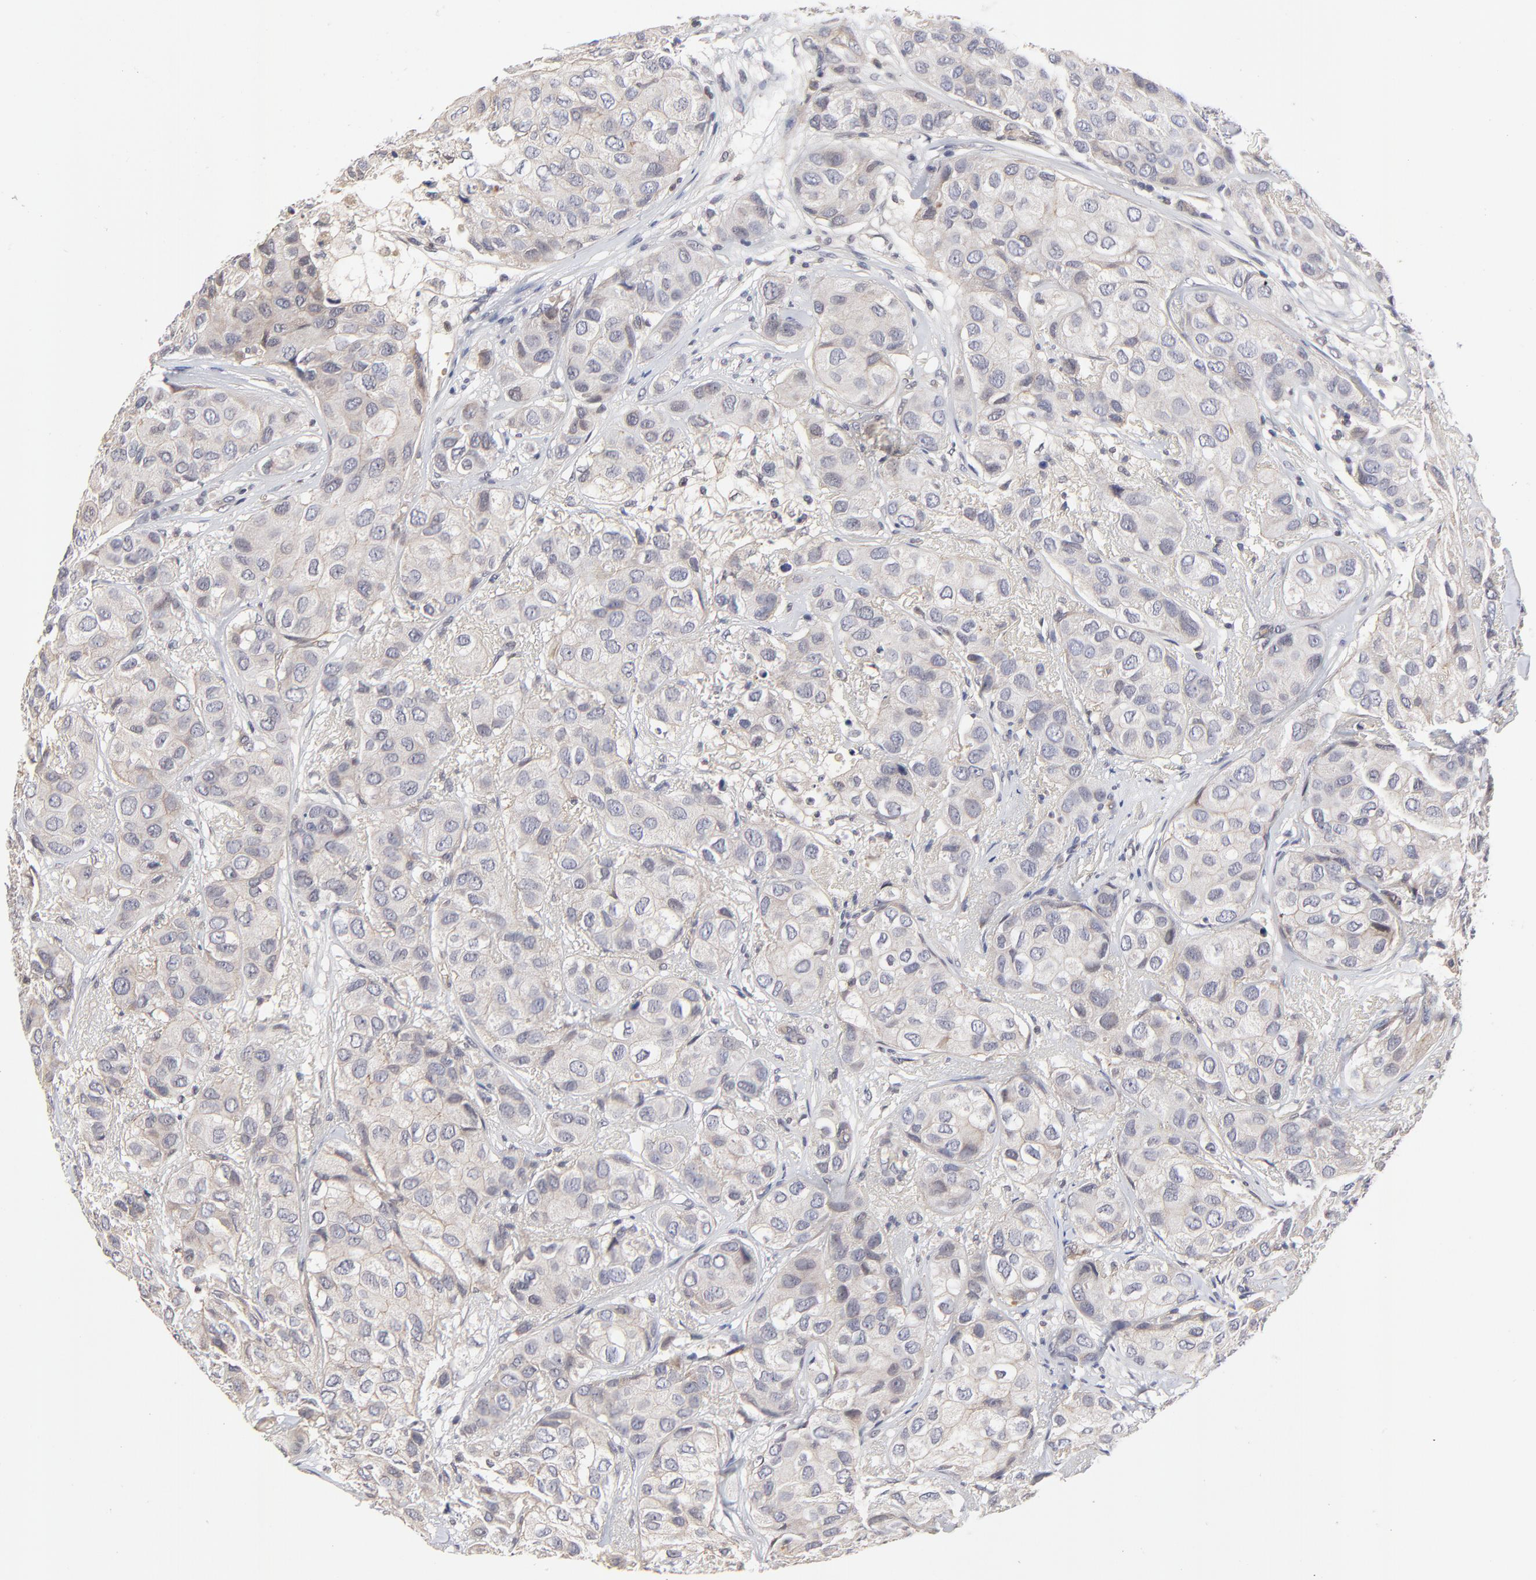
{"staining": {"intensity": "weak", "quantity": ">75%", "location": "cytoplasmic/membranous"}, "tissue": "breast cancer", "cell_type": "Tumor cells", "image_type": "cancer", "snomed": [{"axis": "morphology", "description": "Duct carcinoma"}, {"axis": "topography", "description": "Breast"}], "caption": "Immunohistochemical staining of human breast infiltrating ductal carcinoma exhibits weak cytoplasmic/membranous protein staining in about >75% of tumor cells. (brown staining indicates protein expression, while blue staining denotes nuclei).", "gene": "ZNF157", "patient": {"sex": "female", "age": 68}}